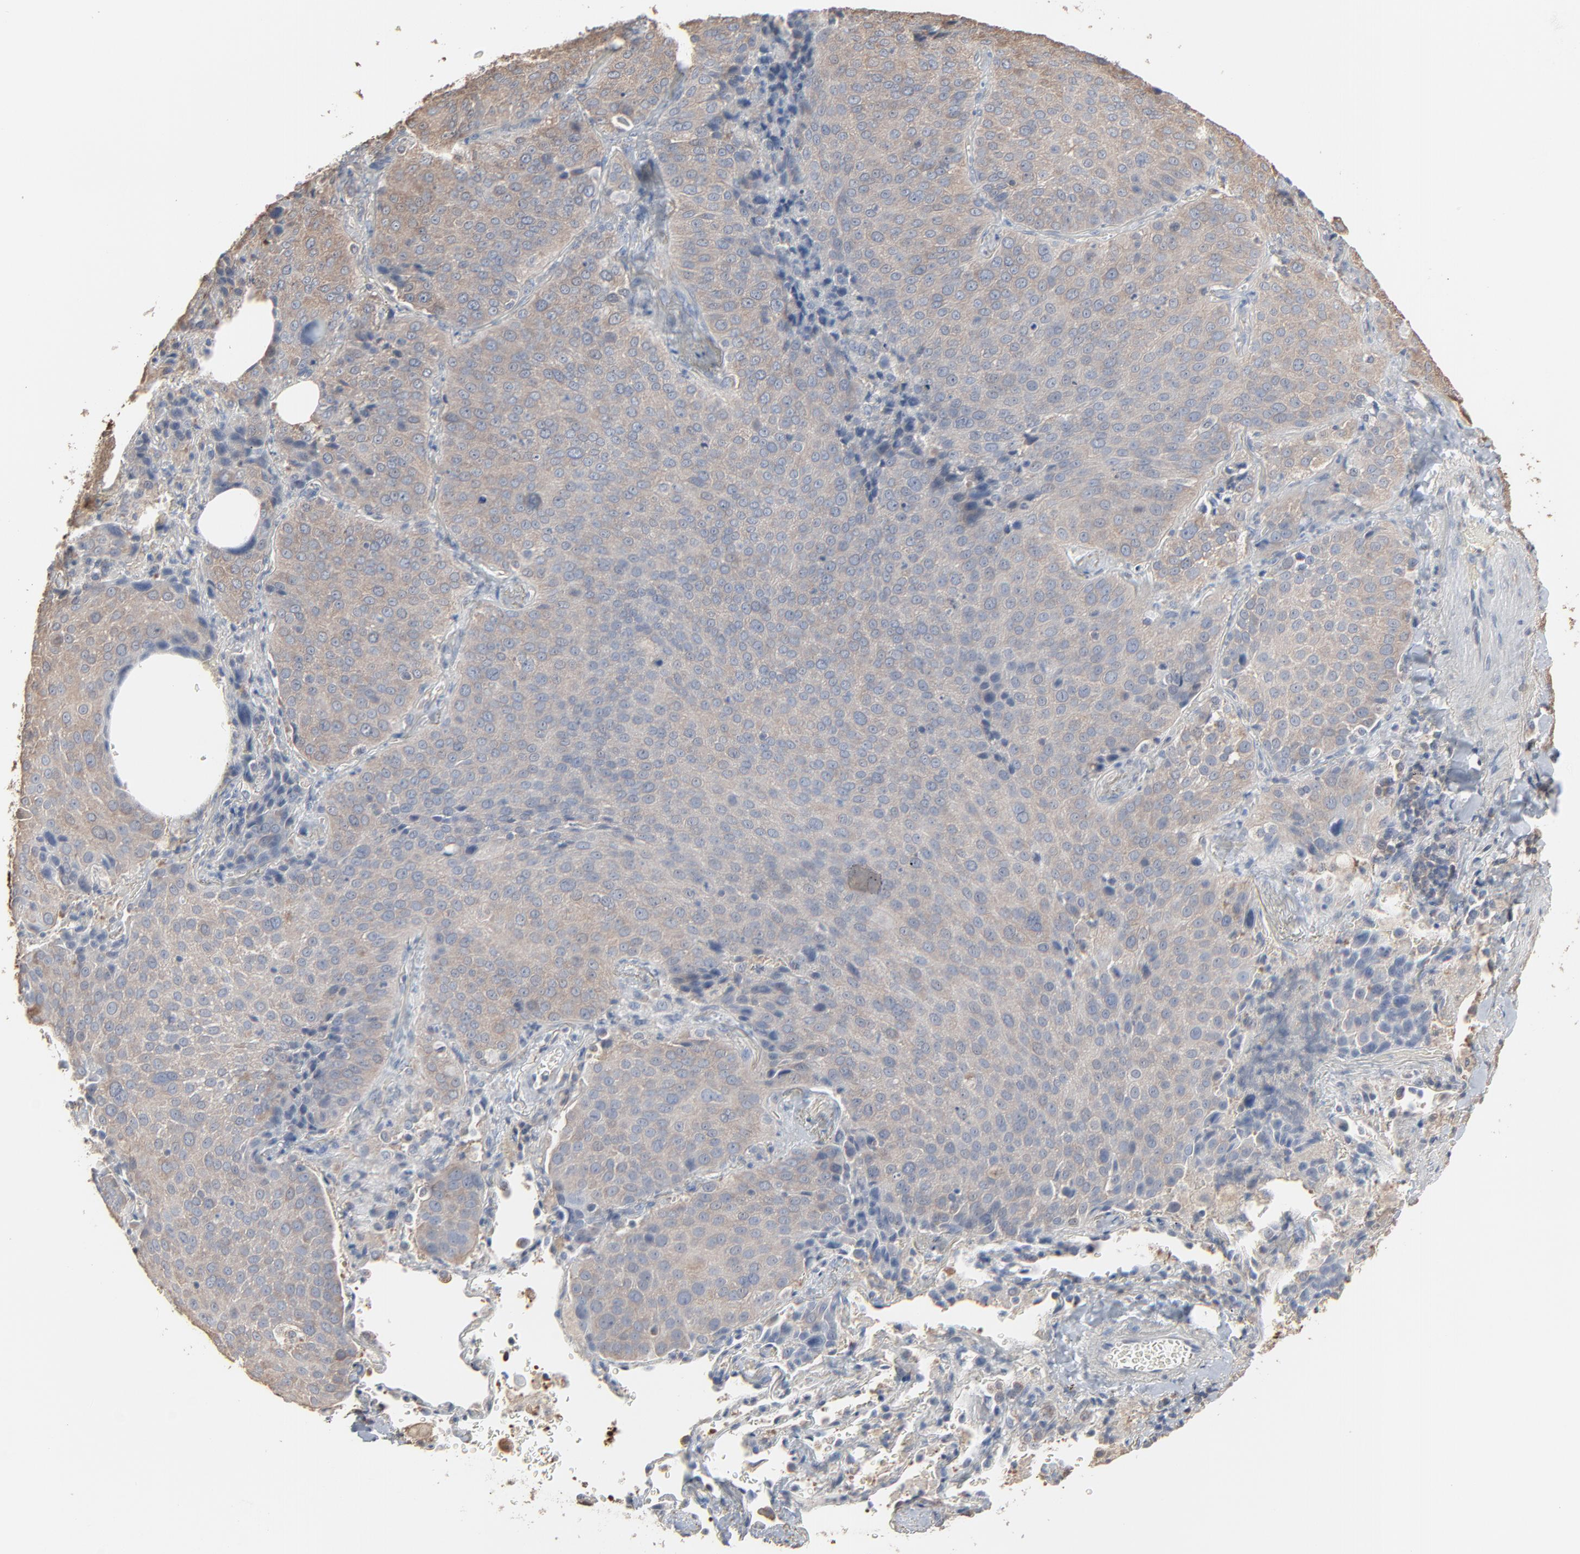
{"staining": {"intensity": "weak", "quantity": ">75%", "location": "cytoplasmic/membranous"}, "tissue": "lung cancer", "cell_type": "Tumor cells", "image_type": "cancer", "snomed": [{"axis": "morphology", "description": "Squamous cell carcinoma, NOS"}, {"axis": "topography", "description": "Lung"}], "caption": "Protein expression analysis of human lung cancer reveals weak cytoplasmic/membranous expression in approximately >75% of tumor cells.", "gene": "CCT5", "patient": {"sex": "male", "age": 54}}